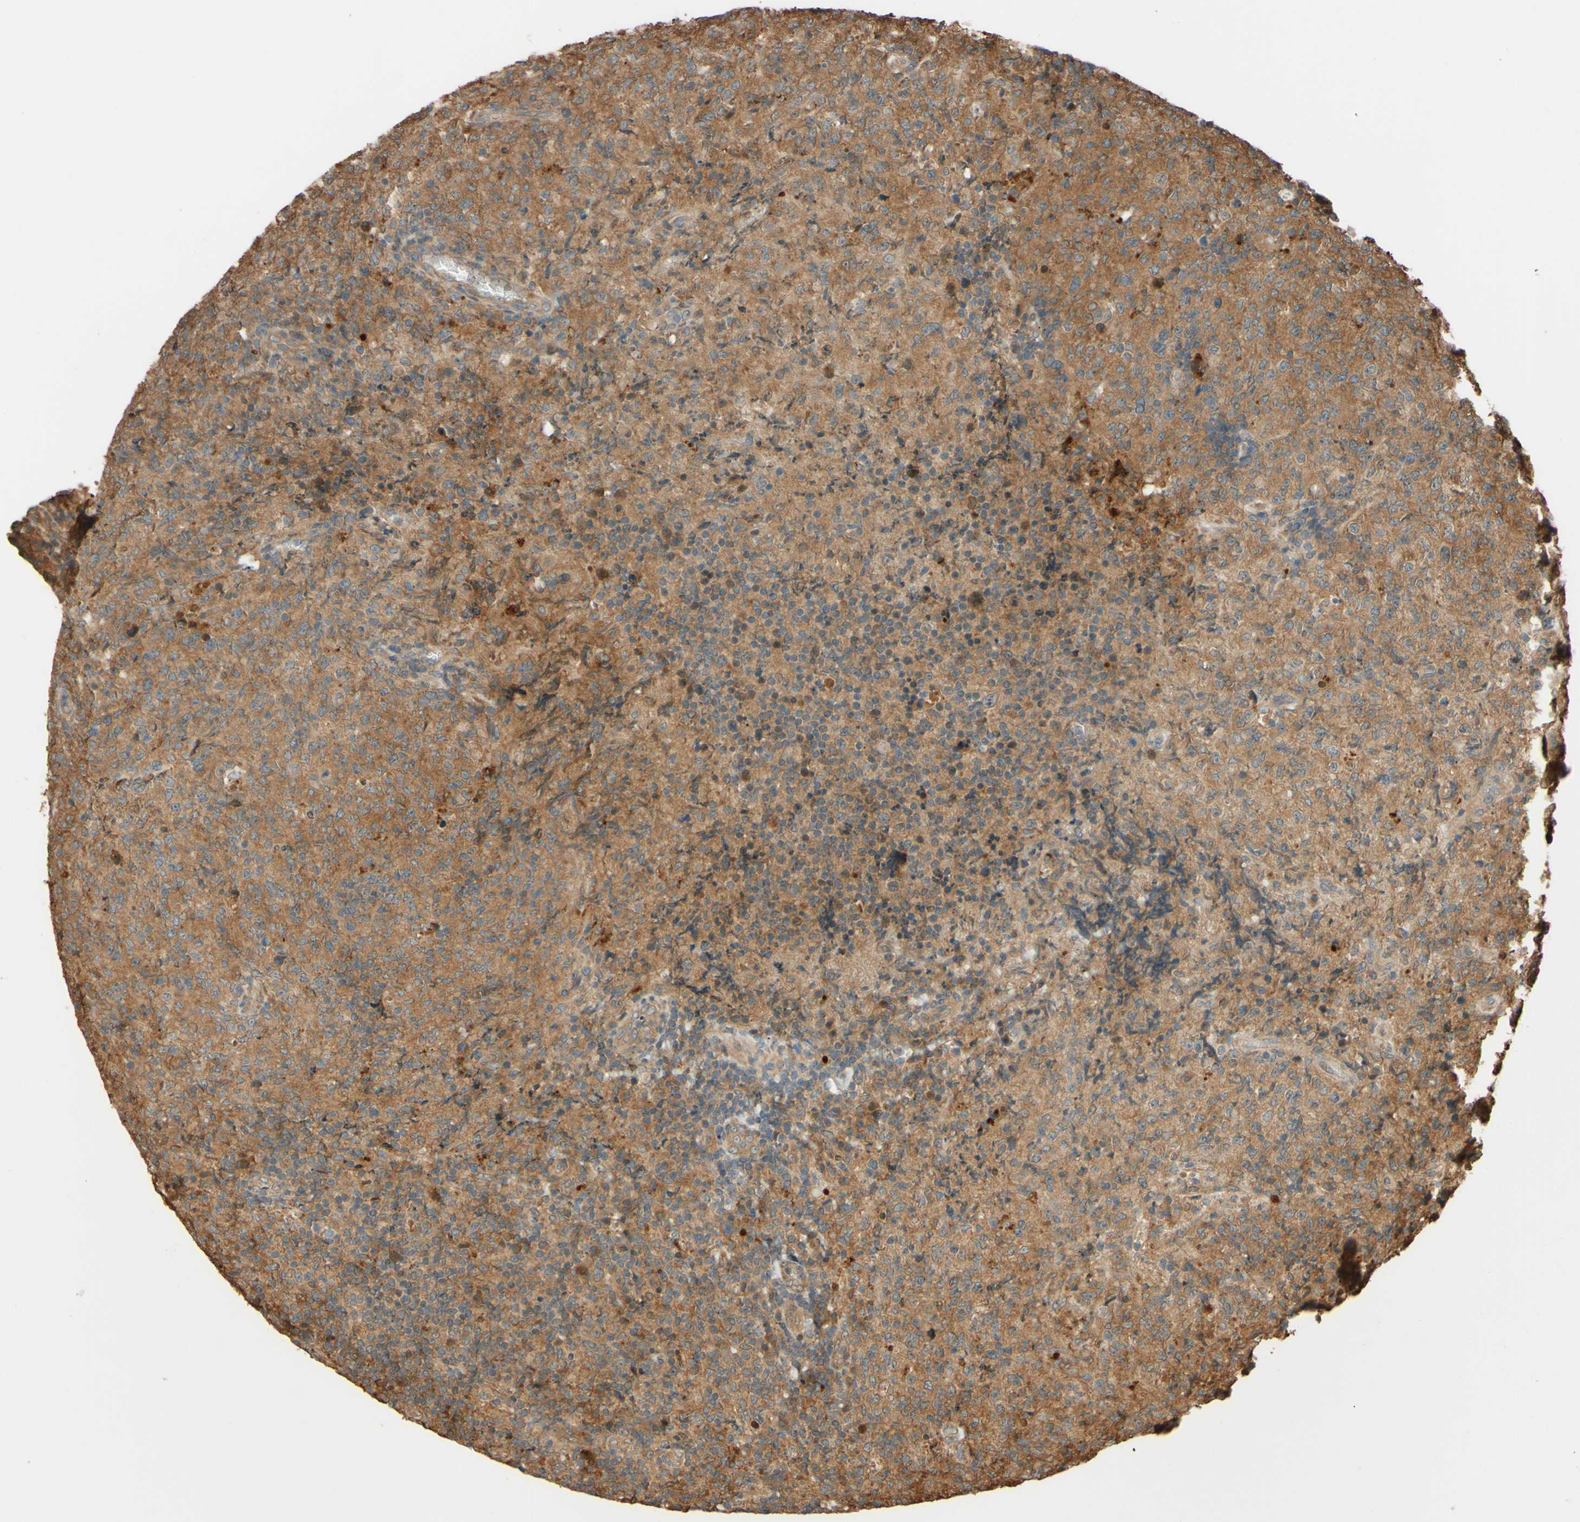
{"staining": {"intensity": "moderate", "quantity": ">75%", "location": "cytoplasmic/membranous"}, "tissue": "lymphoma", "cell_type": "Tumor cells", "image_type": "cancer", "snomed": [{"axis": "morphology", "description": "Malignant lymphoma, non-Hodgkin's type, High grade"}, {"axis": "topography", "description": "Tonsil"}], "caption": "Protein staining of high-grade malignant lymphoma, non-Hodgkin's type tissue reveals moderate cytoplasmic/membranous expression in about >75% of tumor cells.", "gene": "RNF19A", "patient": {"sex": "female", "age": 36}}